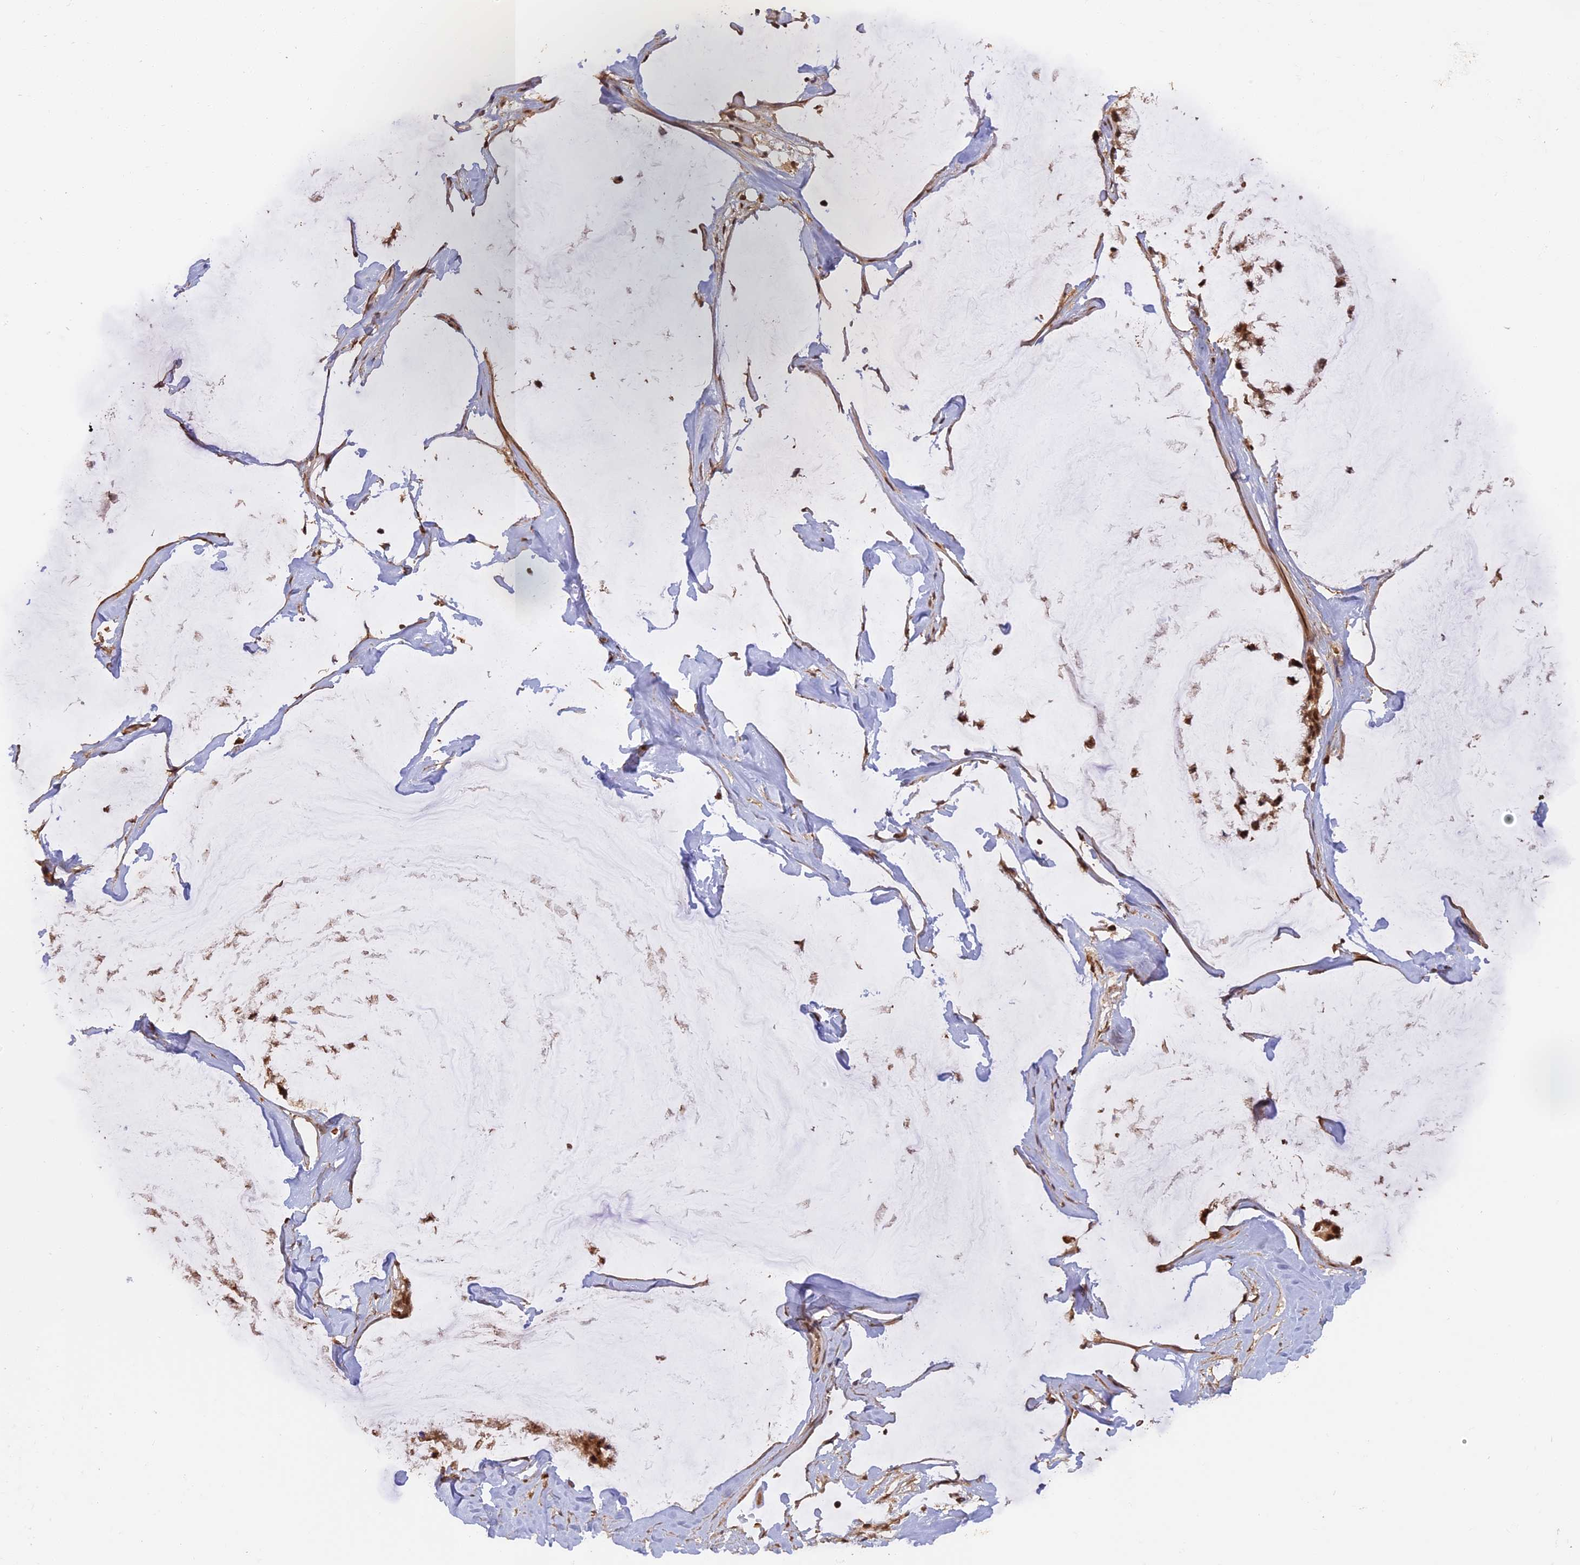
{"staining": {"intensity": "moderate", "quantity": ">75%", "location": "cytoplasmic/membranous,nuclear"}, "tissue": "ovarian cancer", "cell_type": "Tumor cells", "image_type": "cancer", "snomed": [{"axis": "morphology", "description": "Cystadenocarcinoma, mucinous, NOS"}, {"axis": "topography", "description": "Ovary"}], "caption": "Moderate cytoplasmic/membranous and nuclear expression for a protein is appreciated in about >75% of tumor cells of ovarian mucinous cystadenocarcinoma using IHC.", "gene": "MYBL2", "patient": {"sex": "female", "age": 39}}